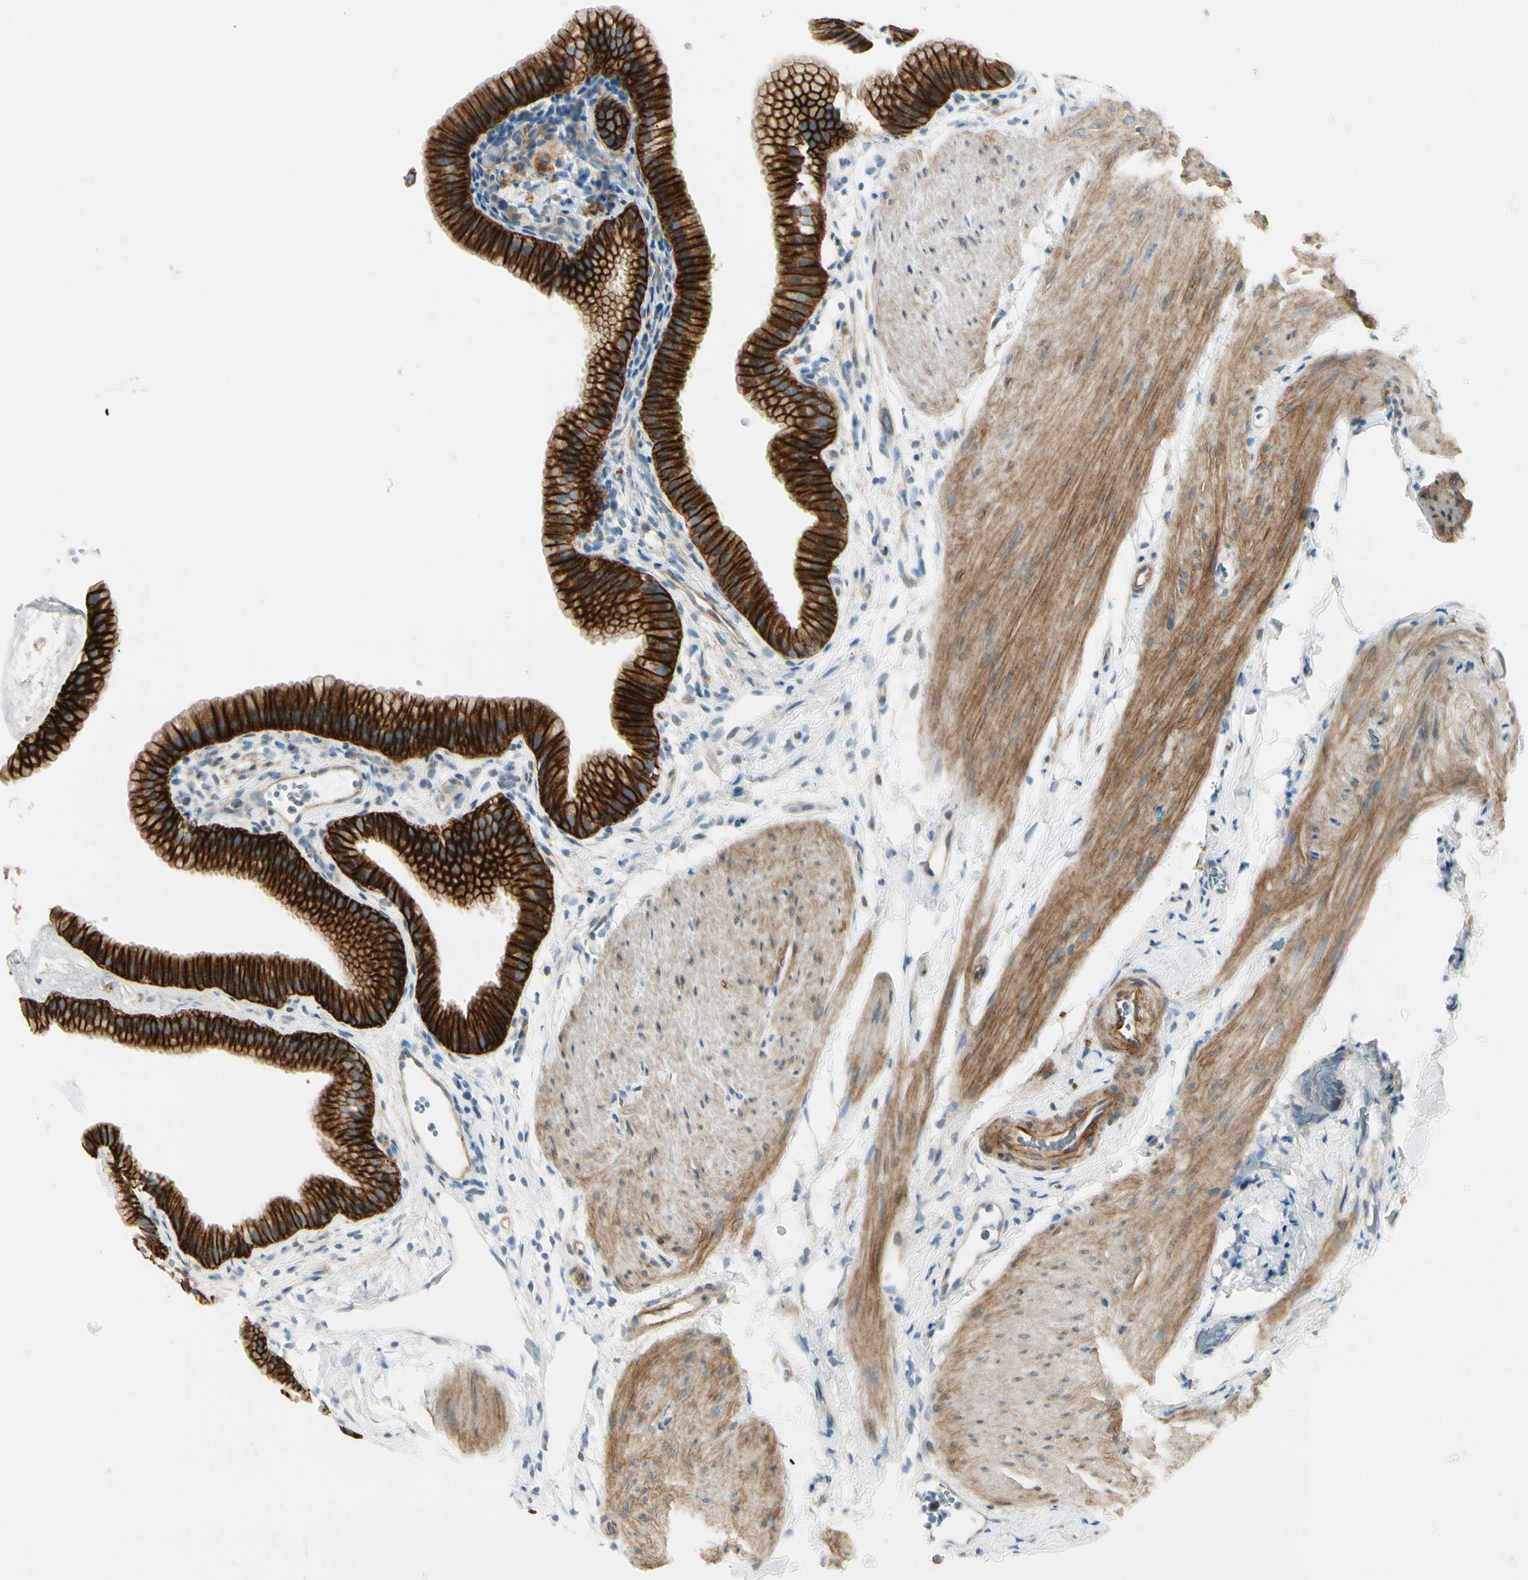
{"staining": {"intensity": "strong", "quantity": ">75%", "location": "cytoplasmic/membranous"}, "tissue": "gallbladder", "cell_type": "Glandular cells", "image_type": "normal", "snomed": [{"axis": "morphology", "description": "Normal tissue, NOS"}, {"axis": "topography", "description": "Gallbladder"}], "caption": "Immunohistochemistry (DAB) staining of unremarkable human gallbladder reveals strong cytoplasmic/membranous protein positivity in about >75% of glandular cells. Using DAB (brown) and hematoxylin (blue) stains, captured at high magnification using brightfield microscopy.", "gene": "ITGA3", "patient": {"sex": "female", "age": 64}}